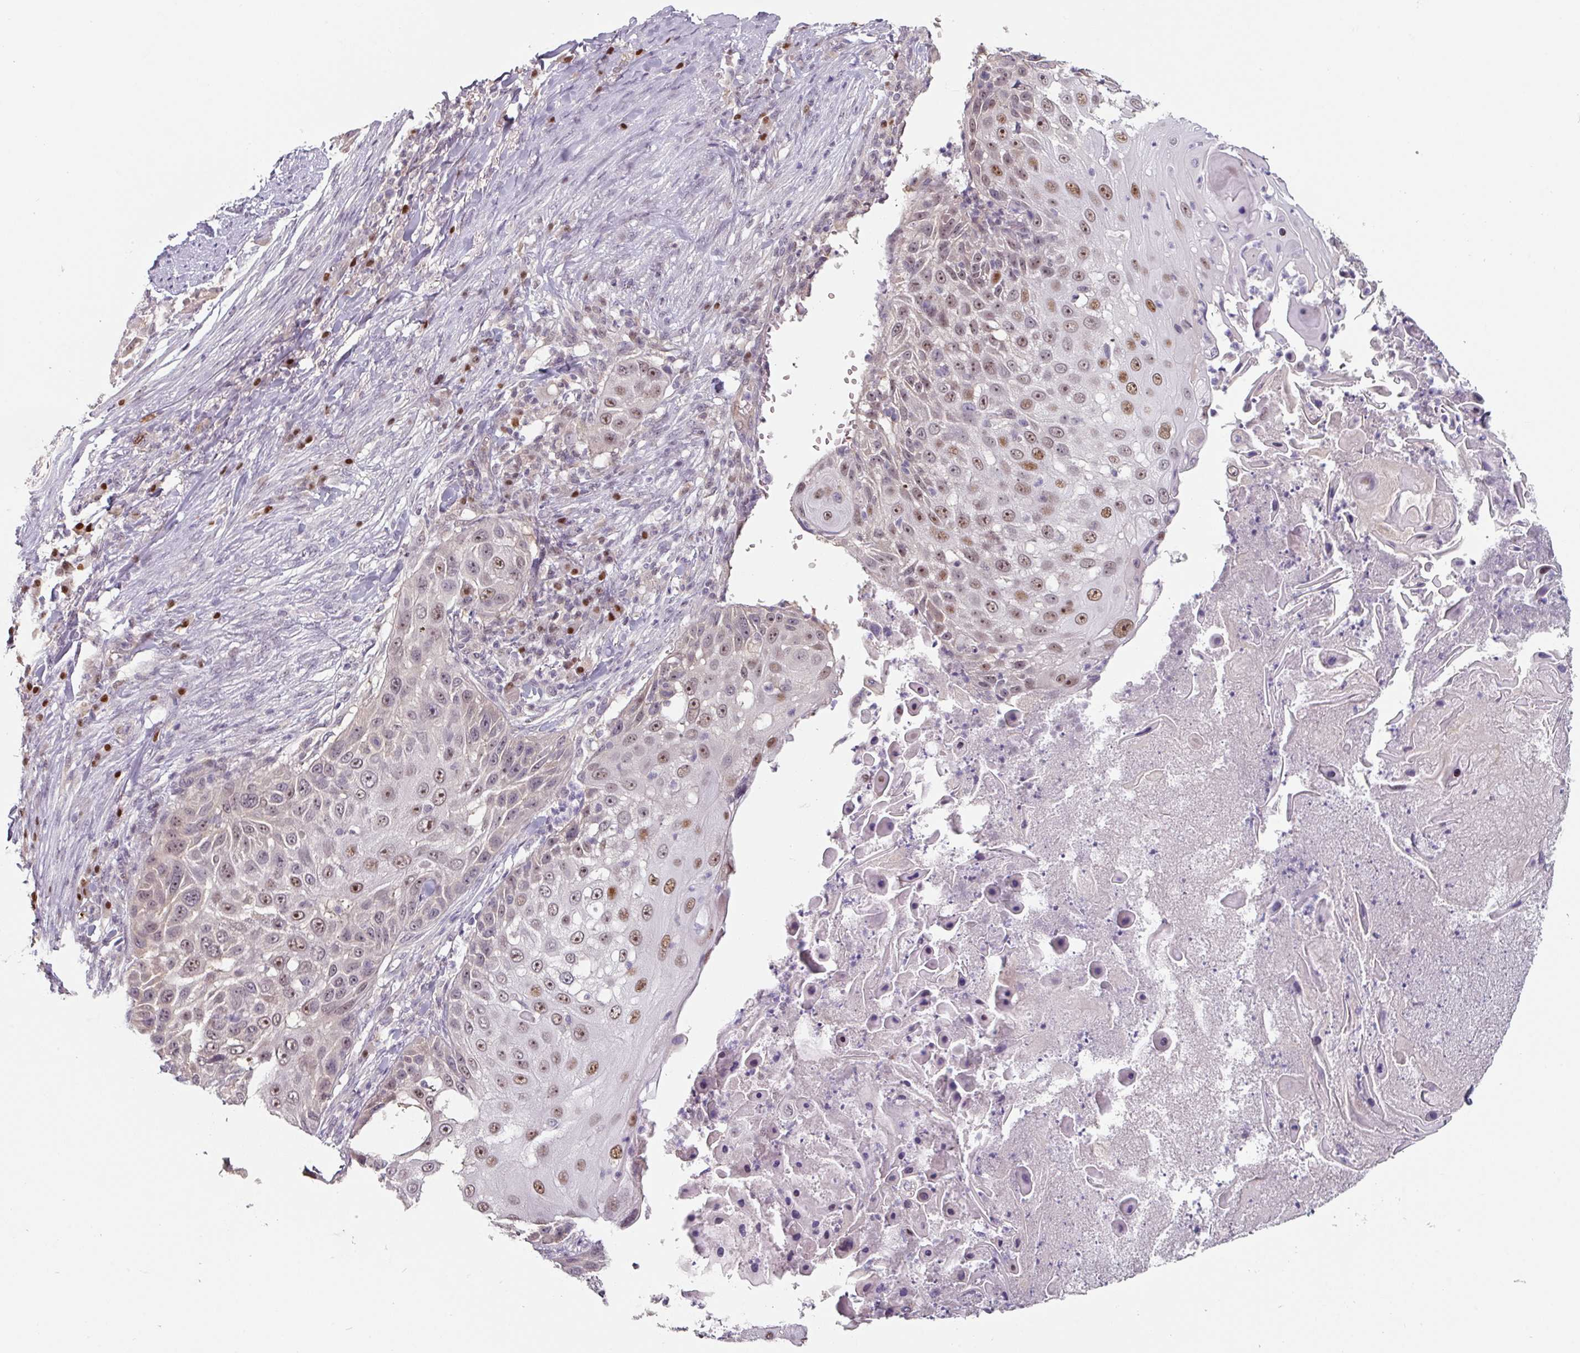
{"staining": {"intensity": "moderate", "quantity": "25%-75%", "location": "nuclear"}, "tissue": "skin cancer", "cell_type": "Tumor cells", "image_type": "cancer", "snomed": [{"axis": "morphology", "description": "Squamous cell carcinoma, NOS"}, {"axis": "topography", "description": "Skin"}], "caption": "Immunohistochemical staining of human squamous cell carcinoma (skin) reveals moderate nuclear protein positivity in approximately 25%-75% of tumor cells.", "gene": "ZBTB6", "patient": {"sex": "female", "age": 44}}